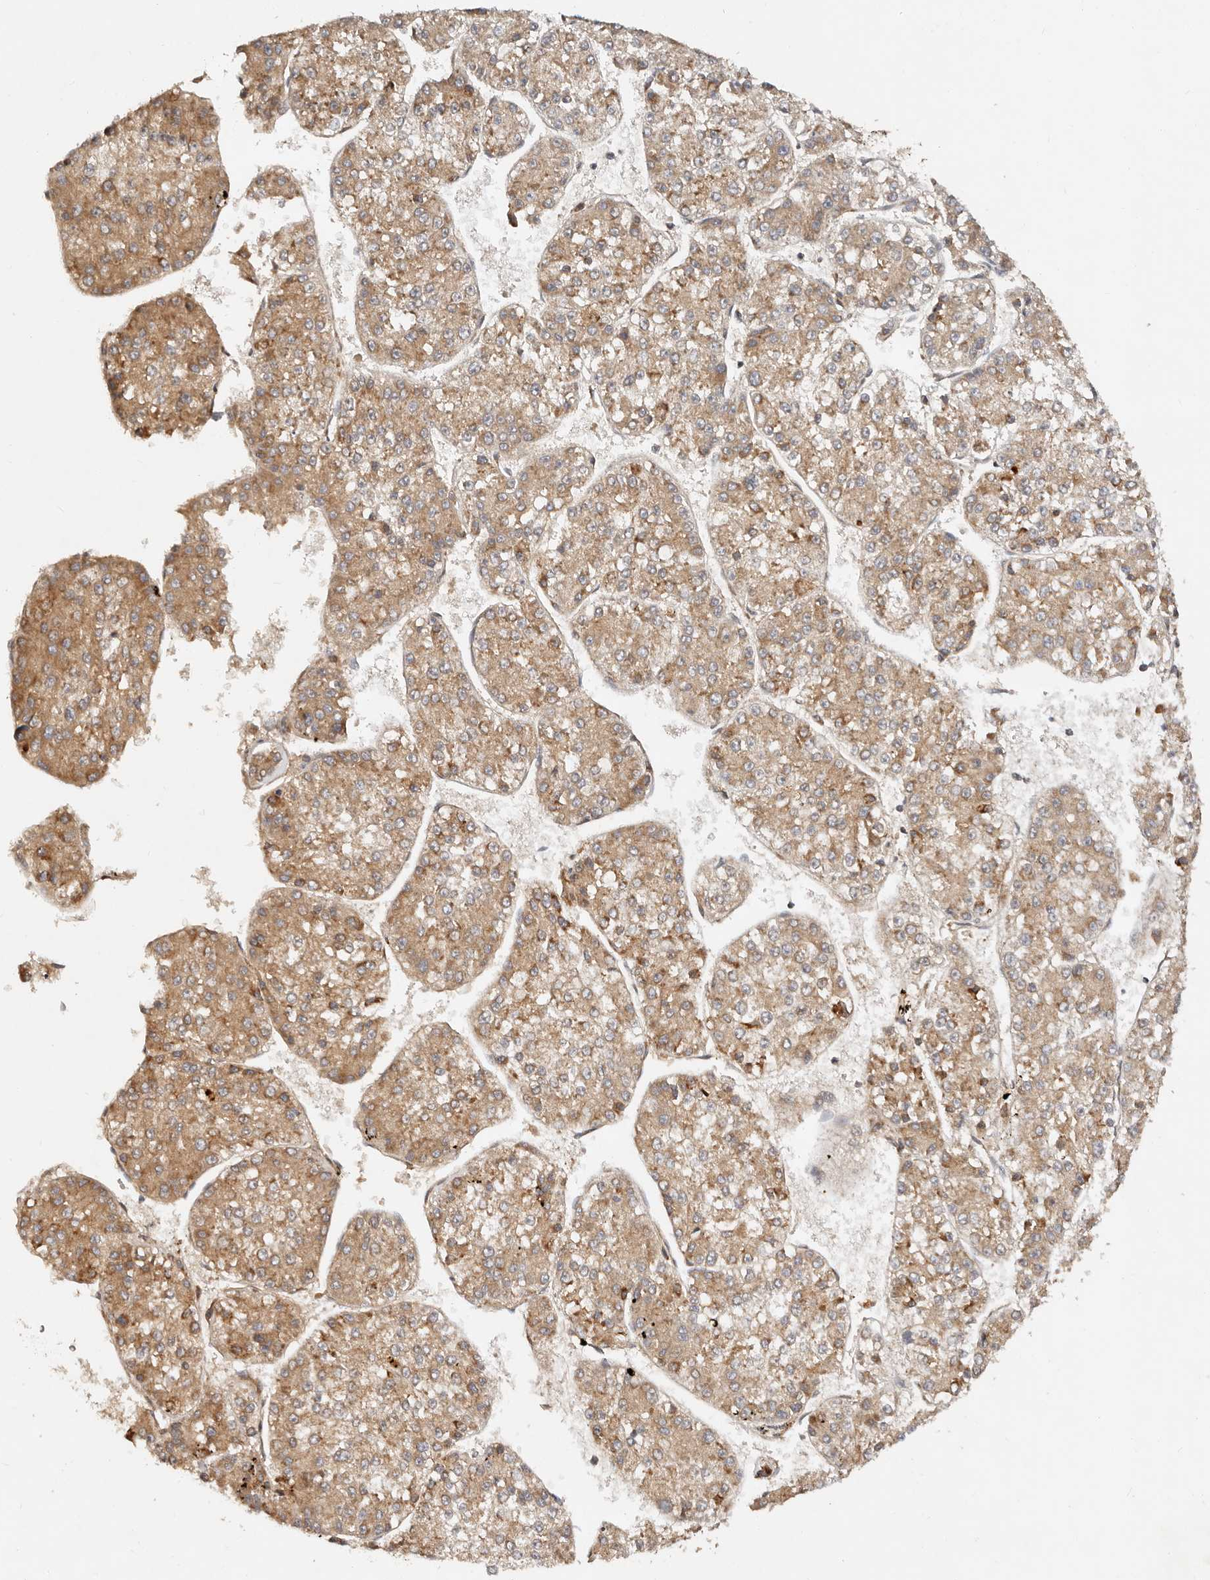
{"staining": {"intensity": "moderate", "quantity": ">75%", "location": "cytoplasmic/membranous"}, "tissue": "liver cancer", "cell_type": "Tumor cells", "image_type": "cancer", "snomed": [{"axis": "morphology", "description": "Carcinoma, Hepatocellular, NOS"}, {"axis": "topography", "description": "Liver"}], "caption": "Liver cancer was stained to show a protein in brown. There is medium levels of moderate cytoplasmic/membranous expression in about >75% of tumor cells.", "gene": "DENND11", "patient": {"sex": "female", "age": 73}}